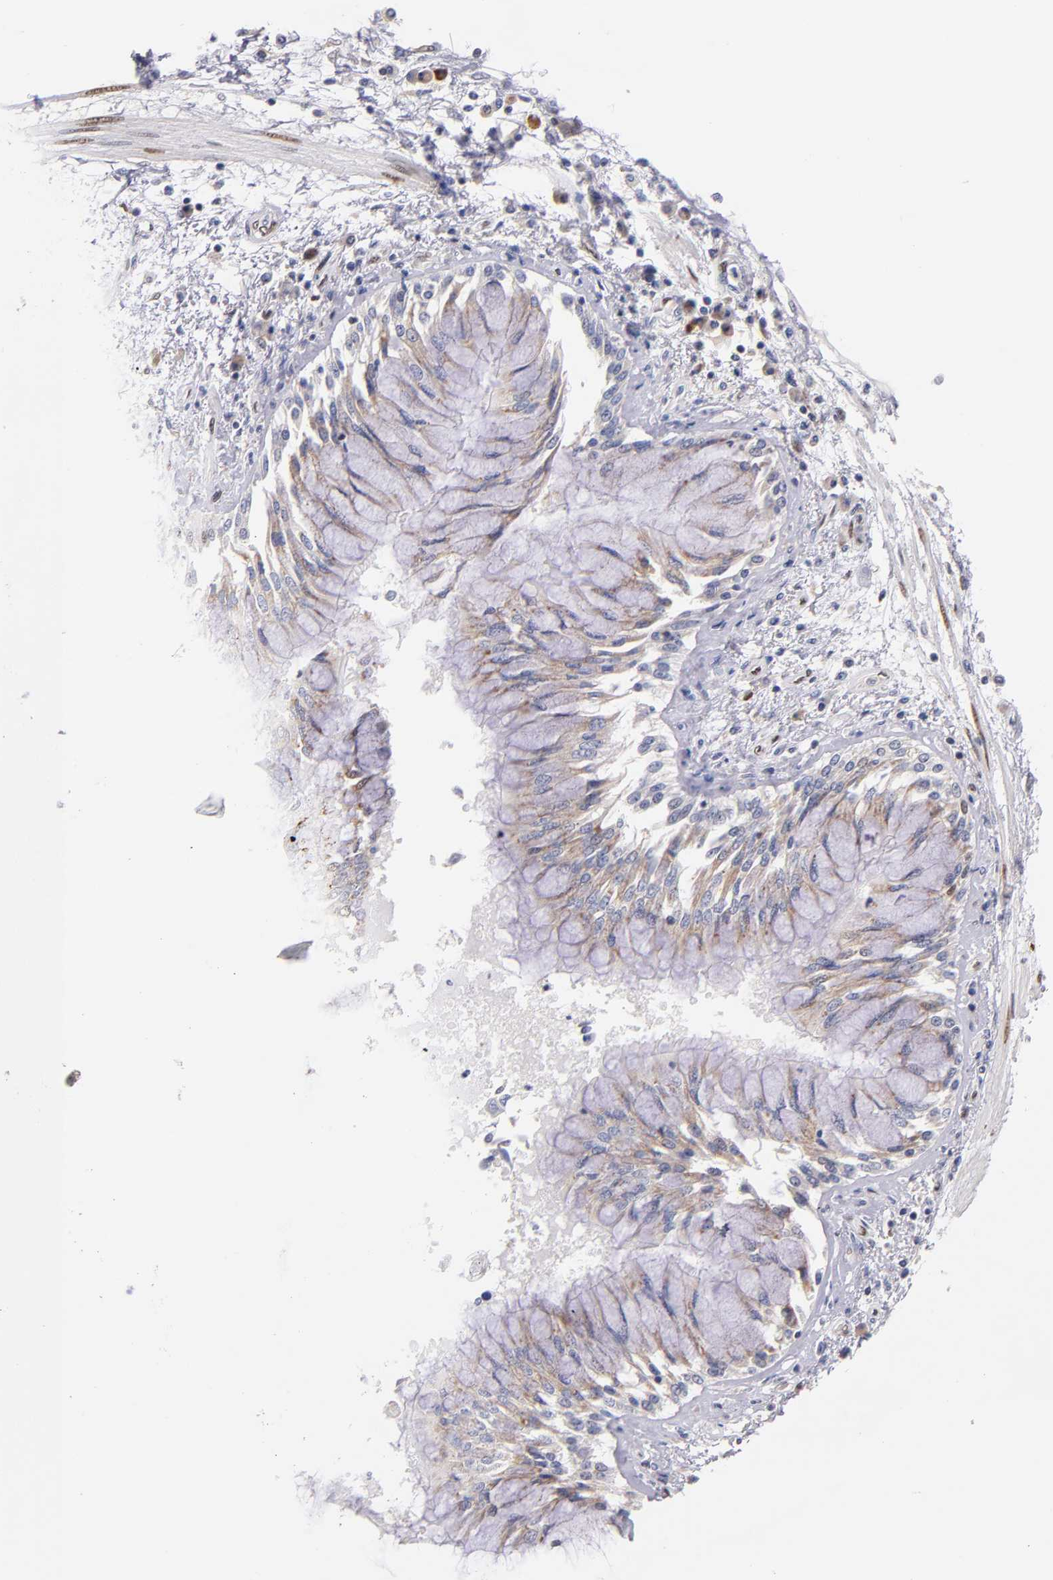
{"staining": {"intensity": "weak", "quantity": "<25%", "location": "nuclear"}, "tissue": "bronchus", "cell_type": "Respiratory epithelial cells", "image_type": "normal", "snomed": [{"axis": "morphology", "description": "Normal tissue, NOS"}, {"axis": "topography", "description": "Cartilage tissue"}, {"axis": "topography", "description": "Bronchus"}, {"axis": "topography", "description": "Lung"}], "caption": "The micrograph displays no significant staining in respiratory epithelial cells of bronchus.", "gene": "SRF", "patient": {"sex": "female", "age": 49}}